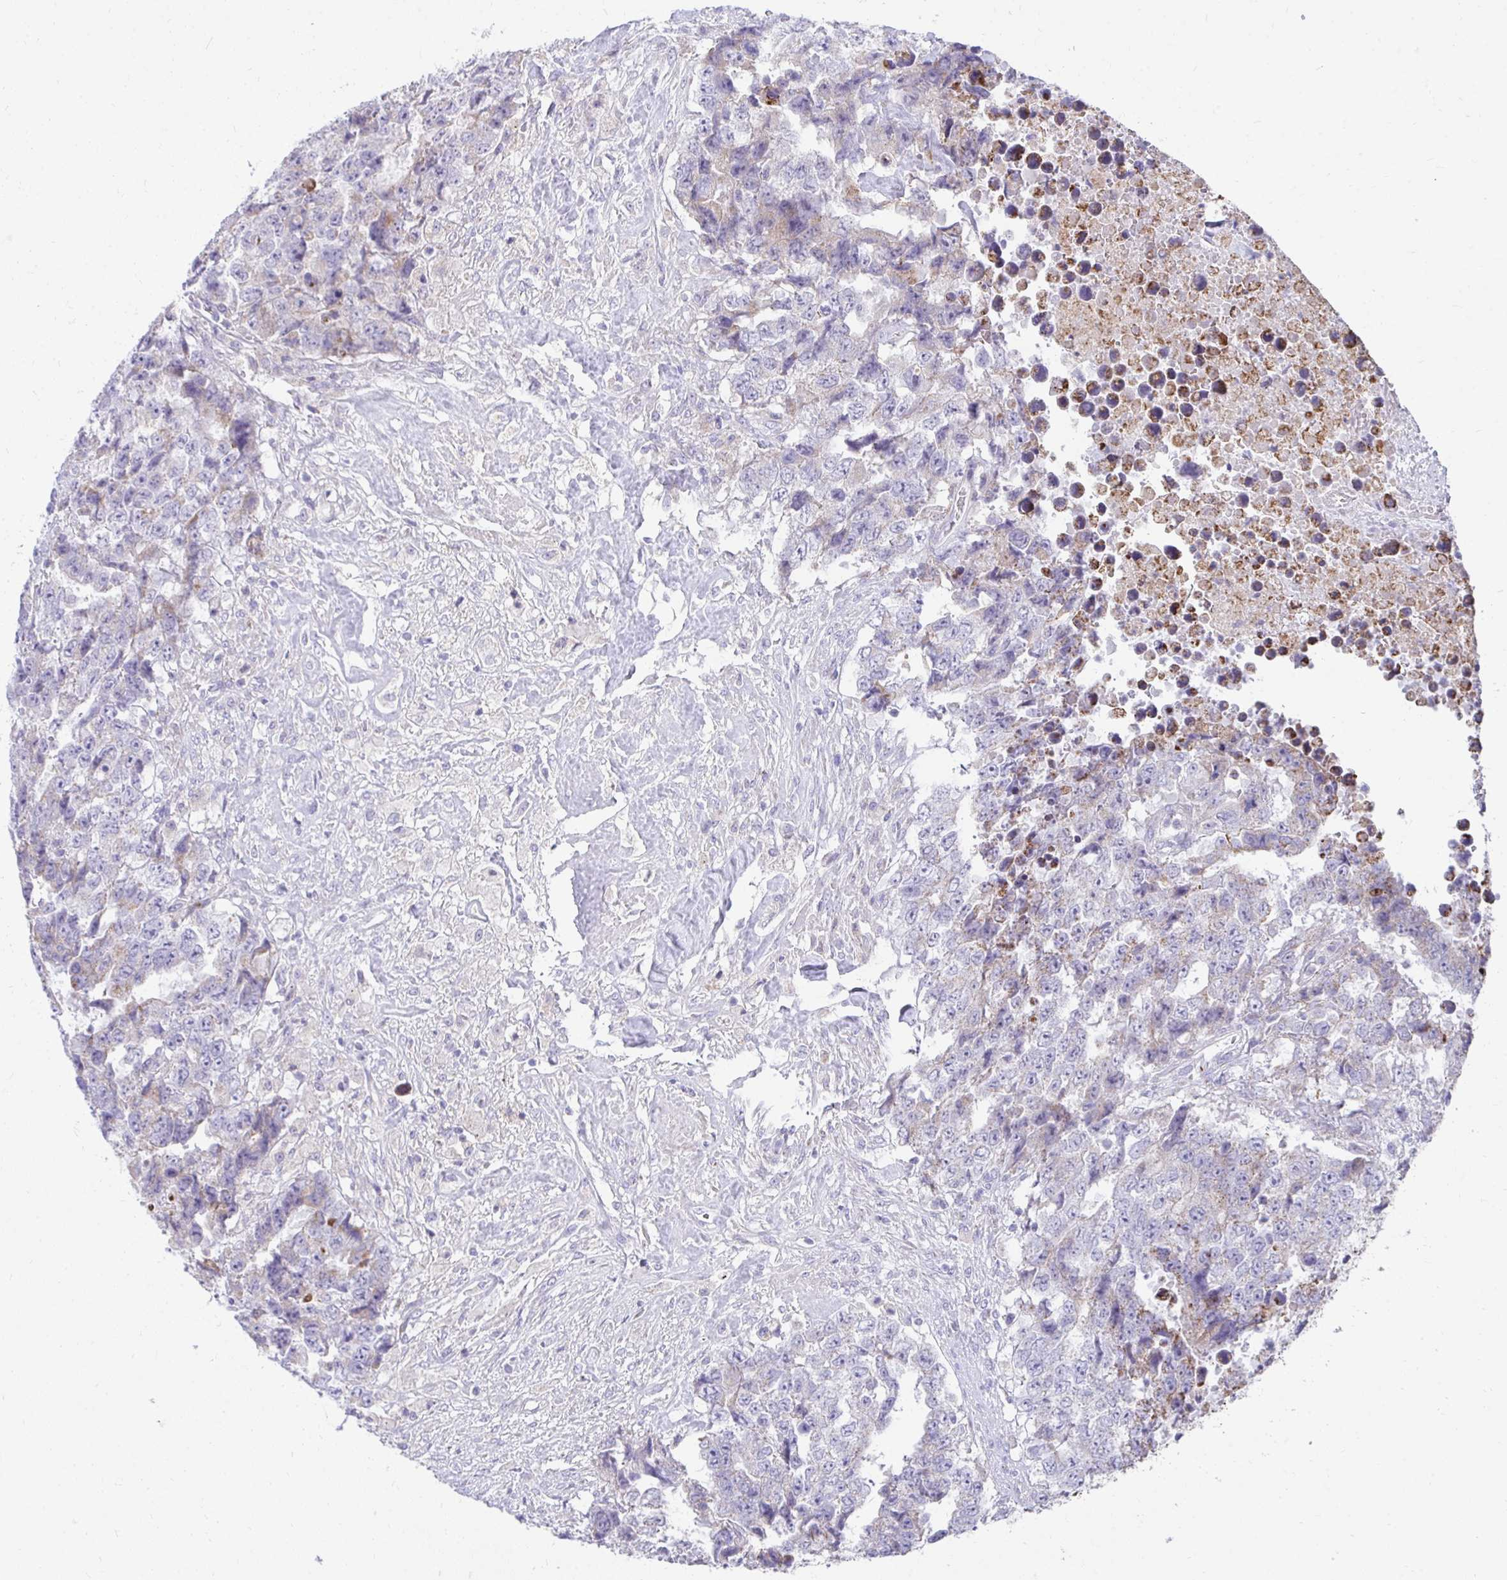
{"staining": {"intensity": "weak", "quantity": "<25%", "location": "cytoplasmic/membranous"}, "tissue": "testis cancer", "cell_type": "Tumor cells", "image_type": "cancer", "snomed": [{"axis": "morphology", "description": "Carcinoma, Embryonal, NOS"}, {"axis": "topography", "description": "Testis"}], "caption": "High magnification brightfield microscopy of testis cancer (embryonal carcinoma) stained with DAB (brown) and counterstained with hematoxylin (blue): tumor cells show no significant staining.", "gene": "PRRG3", "patient": {"sex": "male", "age": 24}}